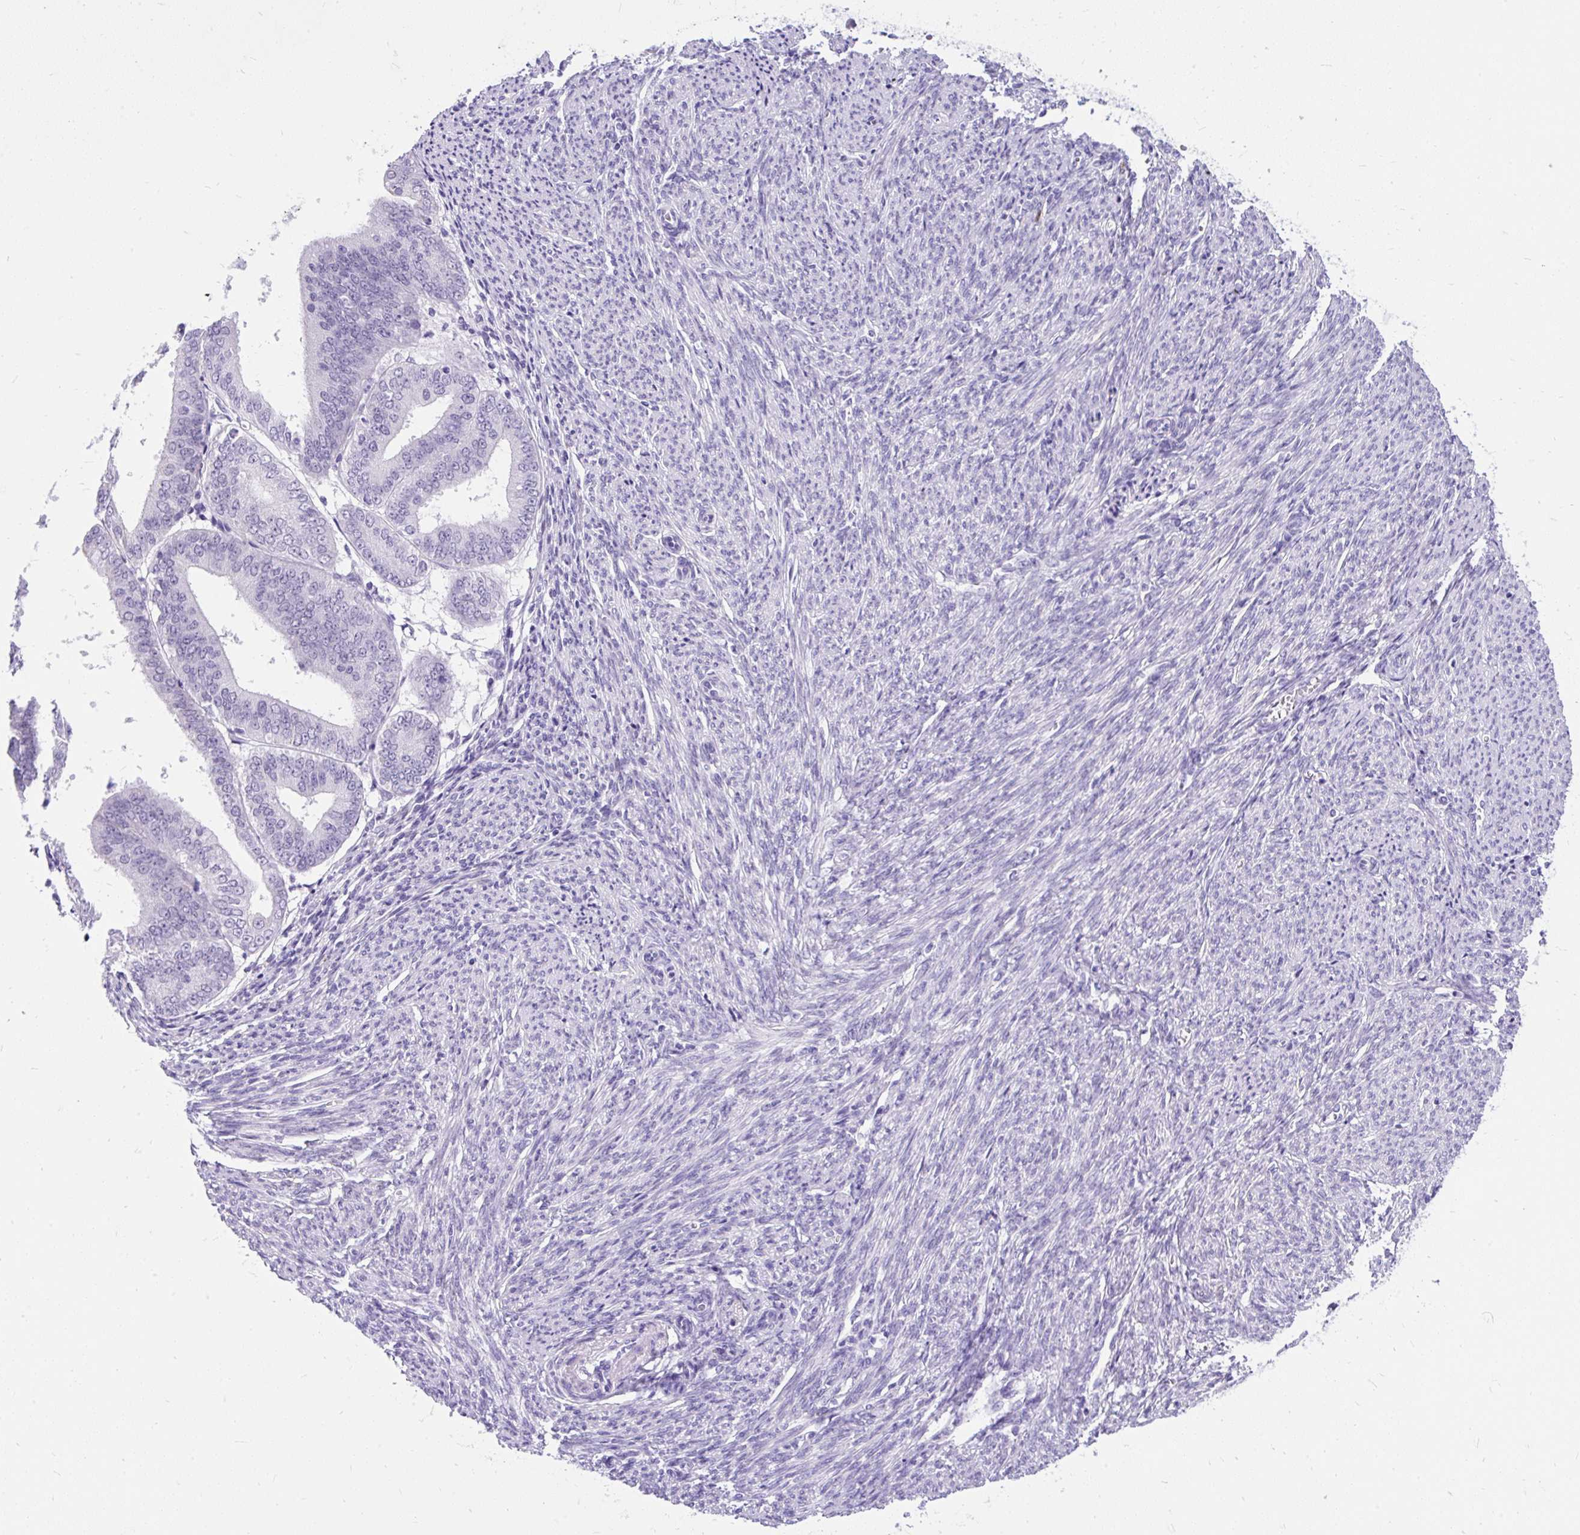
{"staining": {"intensity": "negative", "quantity": "none", "location": "none"}, "tissue": "endometrial cancer", "cell_type": "Tumor cells", "image_type": "cancer", "snomed": [{"axis": "morphology", "description": "Adenocarcinoma, NOS"}, {"axis": "topography", "description": "Endometrium"}], "caption": "This micrograph is of endometrial adenocarcinoma stained with immunohistochemistry to label a protein in brown with the nuclei are counter-stained blue. There is no staining in tumor cells. (Stains: DAB (3,3'-diaminobenzidine) immunohistochemistry (IHC) with hematoxylin counter stain, Microscopy: brightfield microscopy at high magnification).", "gene": "SCGB1A1", "patient": {"sex": "female", "age": 63}}